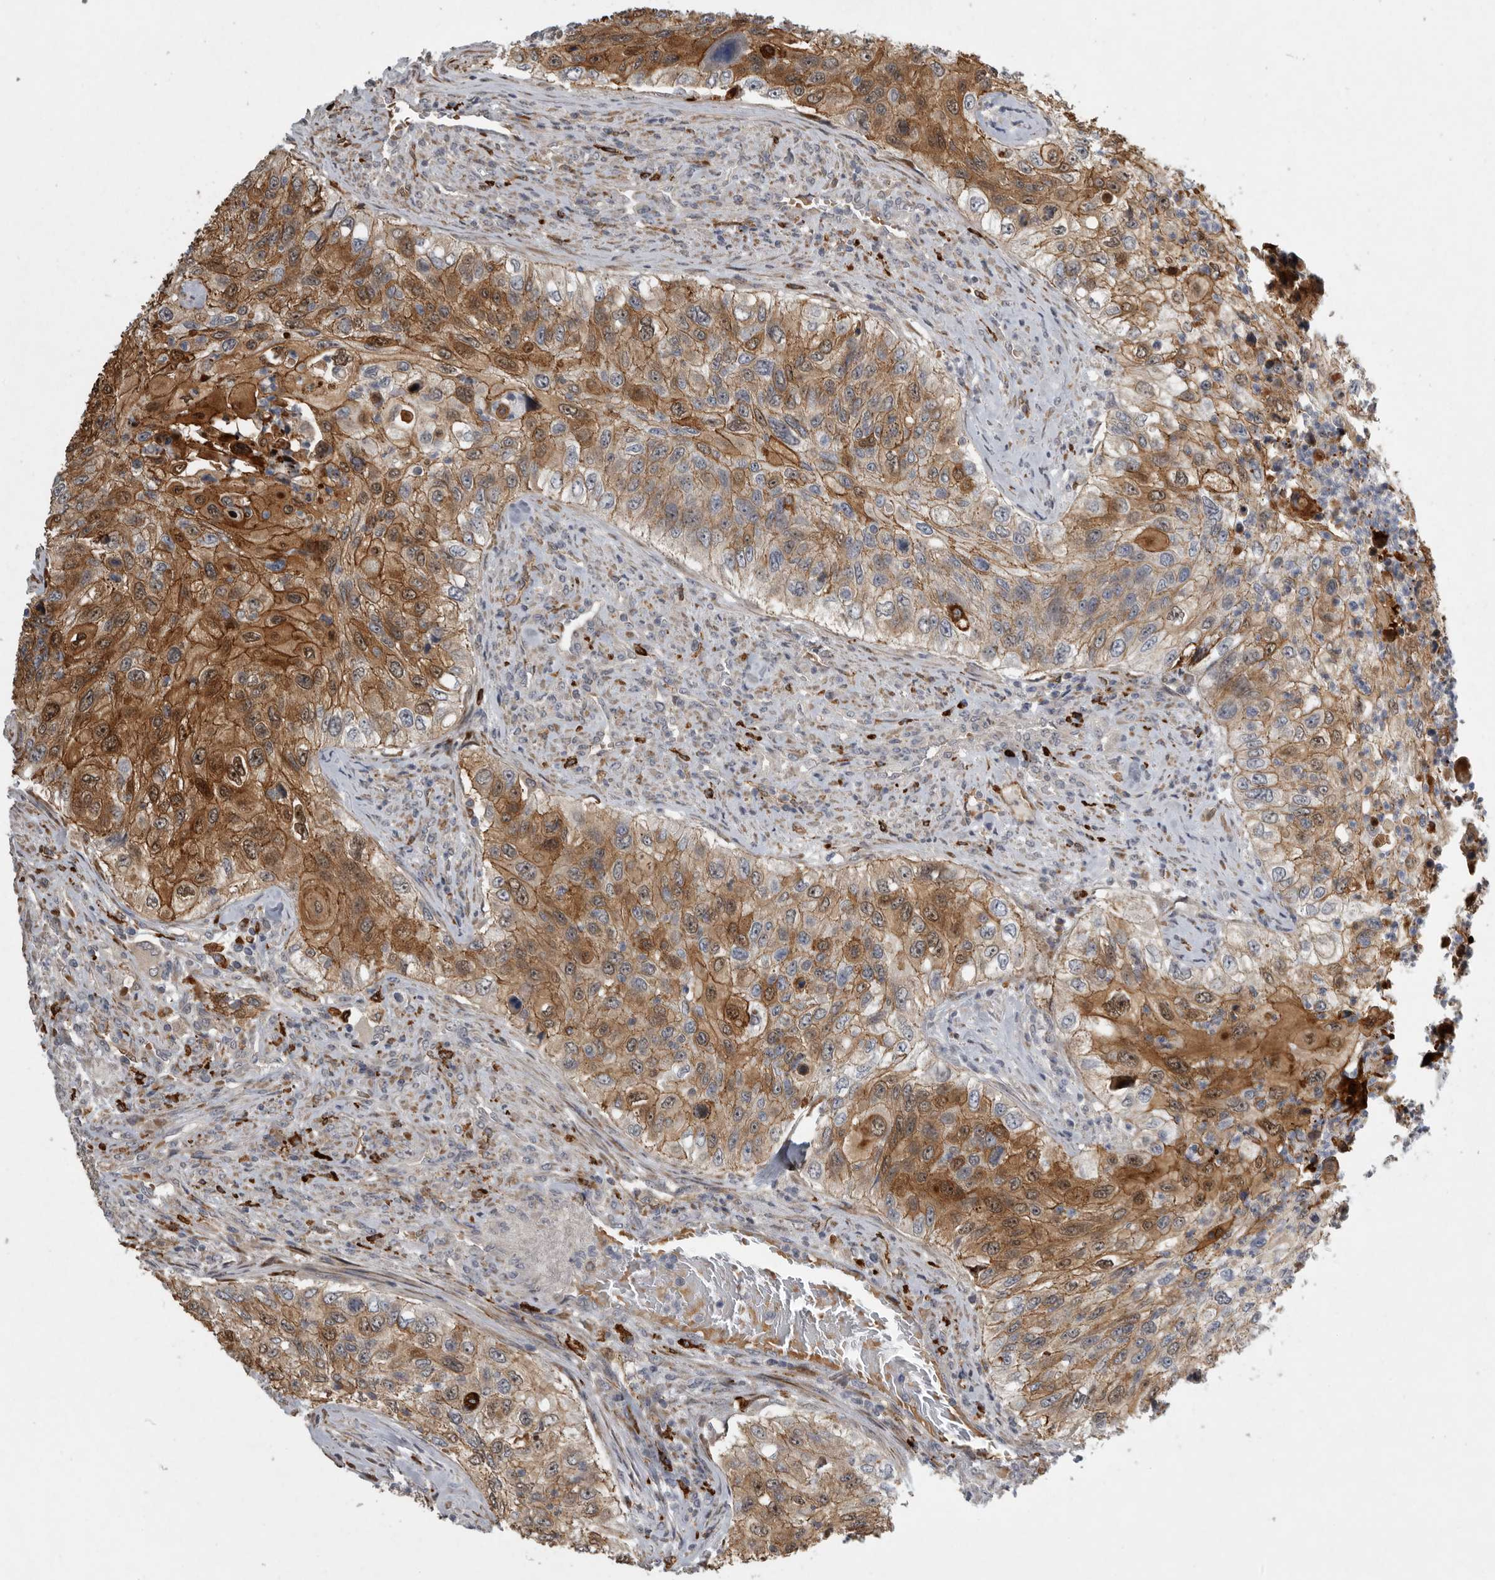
{"staining": {"intensity": "moderate", "quantity": ">75%", "location": "cytoplasmic/membranous"}, "tissue": "urothelial cancer", "cell_type": "Tumor cells", "image_type": "cancer", "snomed": [{"axis": "morphology", "description": "Urothelial carcinoma, High grade"}, {"axis": "topography", "description": "Urinary bladder"}], "caption": "Urothelial carcinoma (high-grade) stained with a brown dye shows moderate cytoplasmic/membranous positive expression in approximately >75% of tumor cells.", "gene": "MPDZ", "patient": {"sex": "female", "age": 60}}